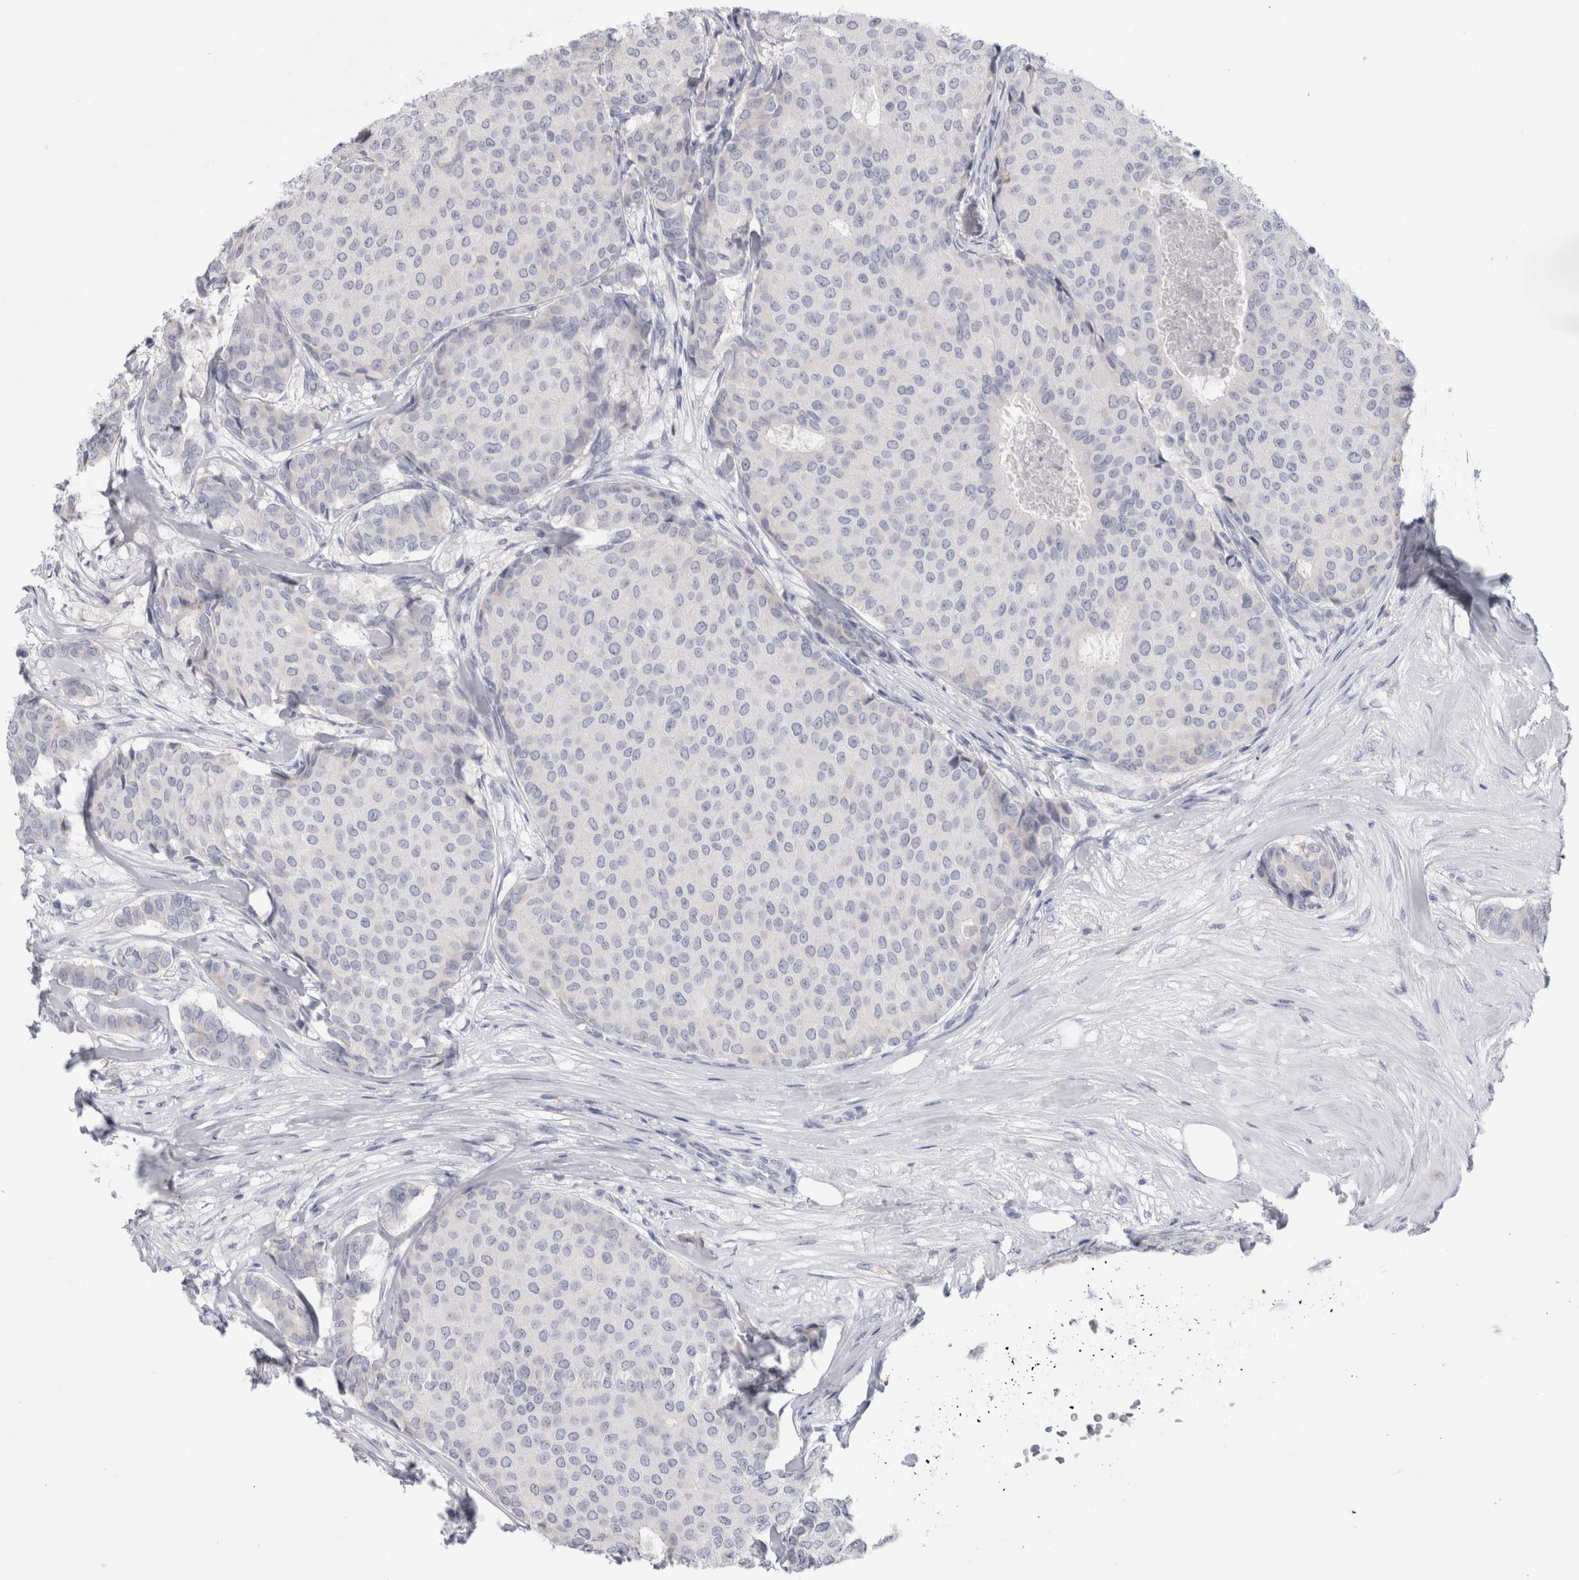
{"staining": {"intensity": "negative", "quantity": "none", "location": "none"}, "tissue": "breast cancer", "cell_type": "Tumor cells", "image_type": "cancer", "snomed": [{"axis": "morphology", "description": "Duct carcinoma"}, {"axis": "topography", "description": "Breast"}], "caption": "DAB immunohistochemical staining of breast cancer exhibits no significant expression in tumor cells.", "gene": "ANKMY1", "patient": {"sex": "female", "age": 75}}